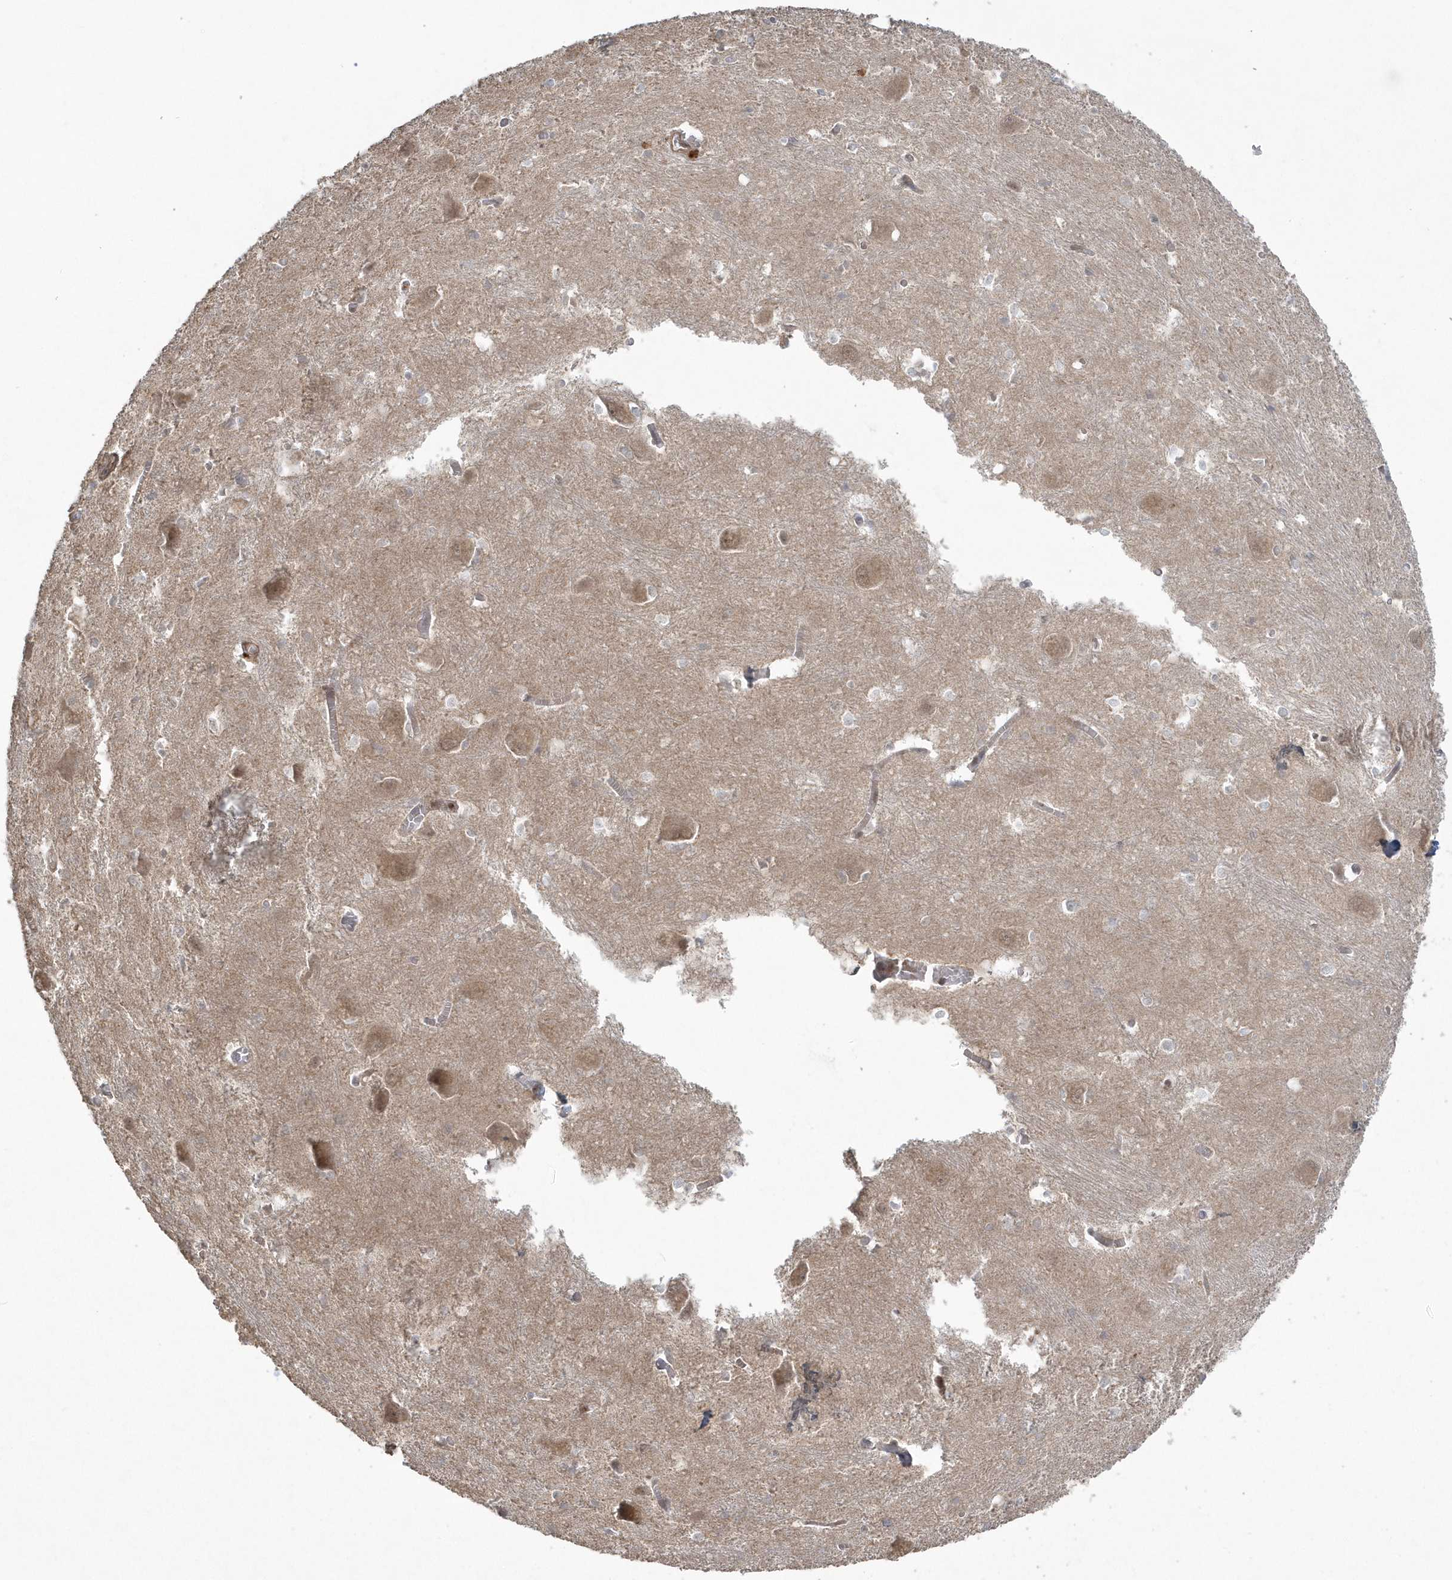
{"staining": {"intensity": "weak", "quantity": "<25%", "location": "cytoplasmic/membranous"}, "tissue": "caudate", "cell_type": "Glial cells", "image_type": "normal", "snomed": [{"axis": "morphology", "description": "Normal tissue, NOS"}, {"axis": "topography", "description": "Lateral ventricle wall"}], "caption": "Immunohistochemistry micrograph of normal caudate stained for a protein (brown), which exhibits no positivity in glial cells.", "gene": "ARMC8", "patient": {"sex": "male", "age": 37}}